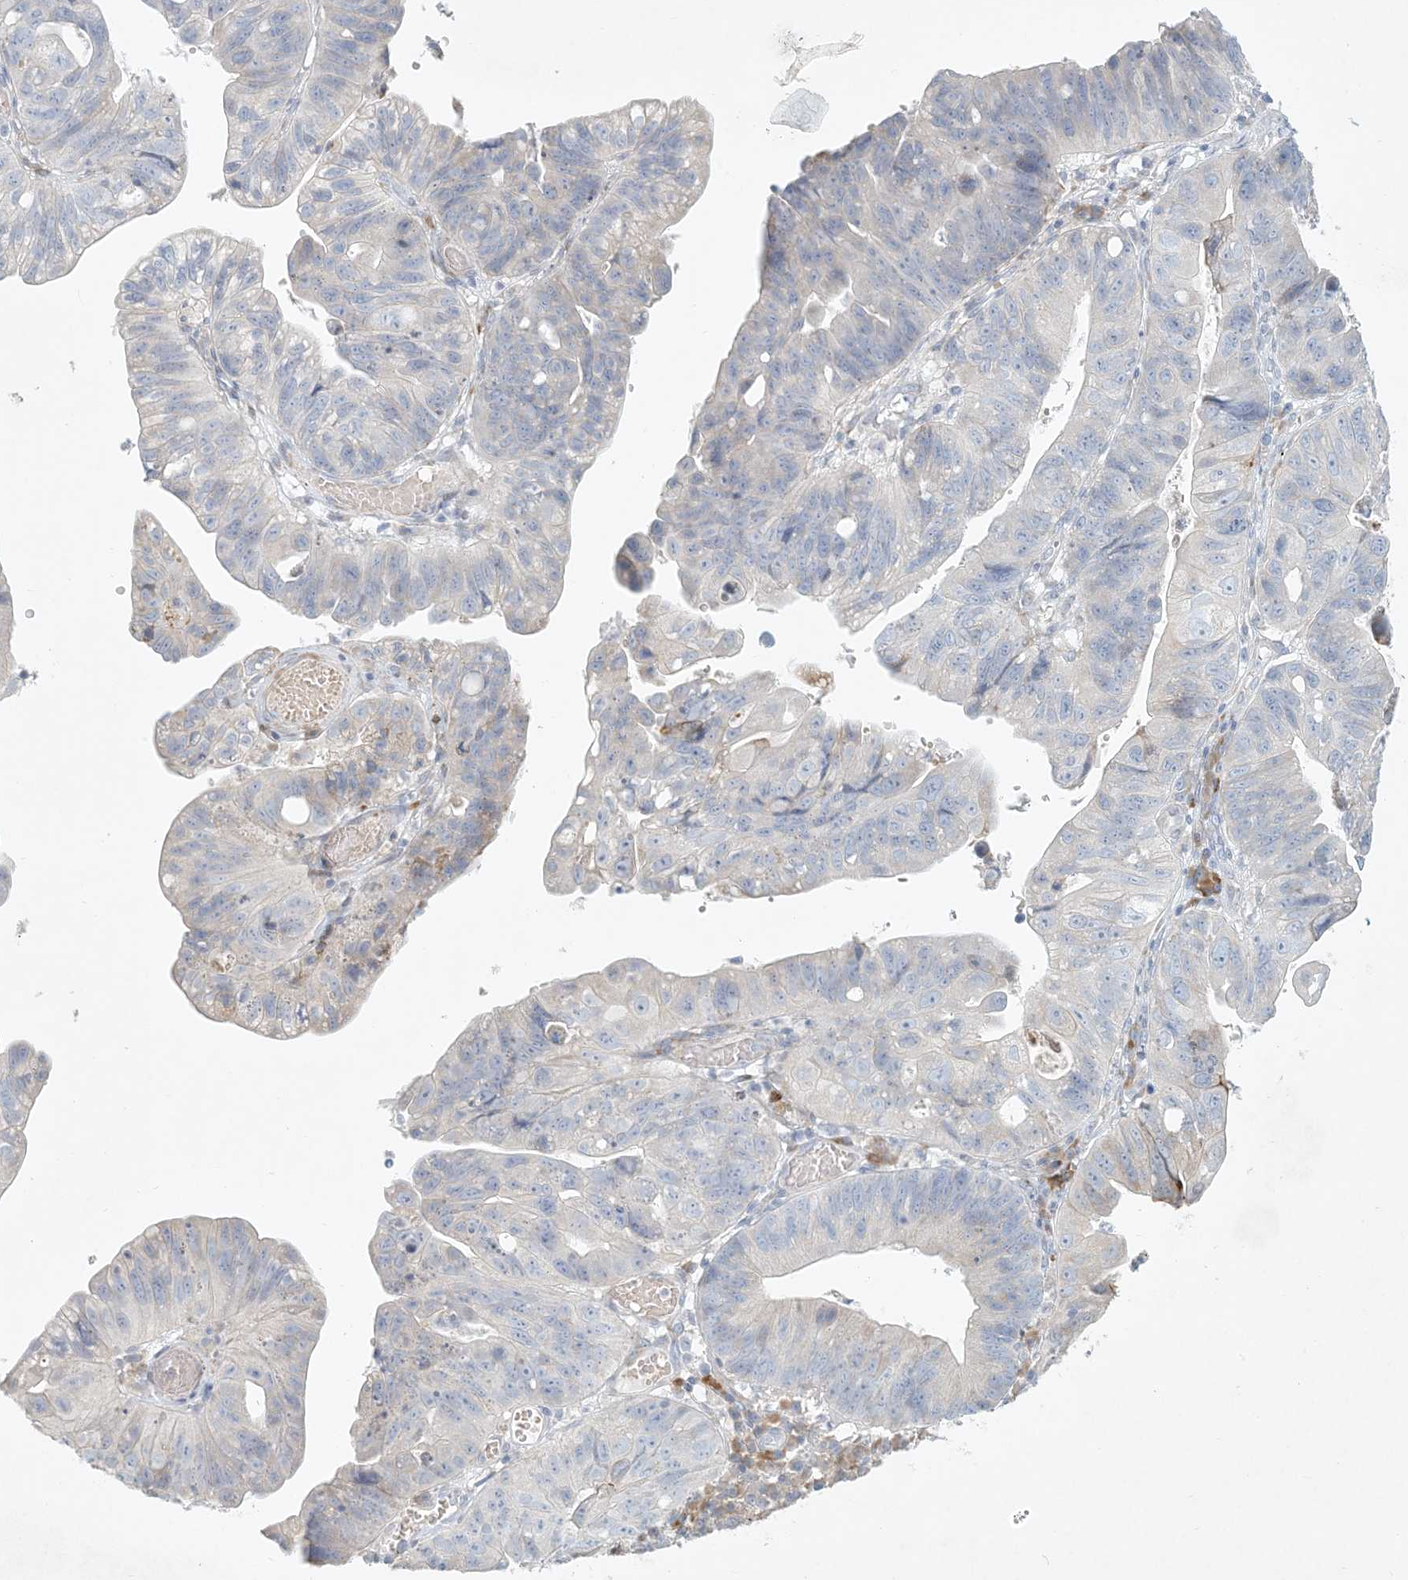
{"staining": {"intensity": "negative", "quantity": "none", "location": "none"}, "tissue": "stomach cancer", "cell_type": "Tumor cells", "image_type": "cancer", "snomed": [{"axis": "morphology", "description": "Adenocarcinoma, NOS"}, {"axis": "topography", "description": "Stomach"}], "caption": "High magnification brightfield microscopy of stomach adenocarcinoma stained with DAB (3,3'-diaminobenzidine) (brown) and counterstained with hematoxylin (blue): tumor cells show no significant staining. (DAB immunohistochemistry (IHC) visualized using brightfield microscopy, high magnification).", "gene": "ZNF385D", "patient": {"sex": "male", "age": 59}}